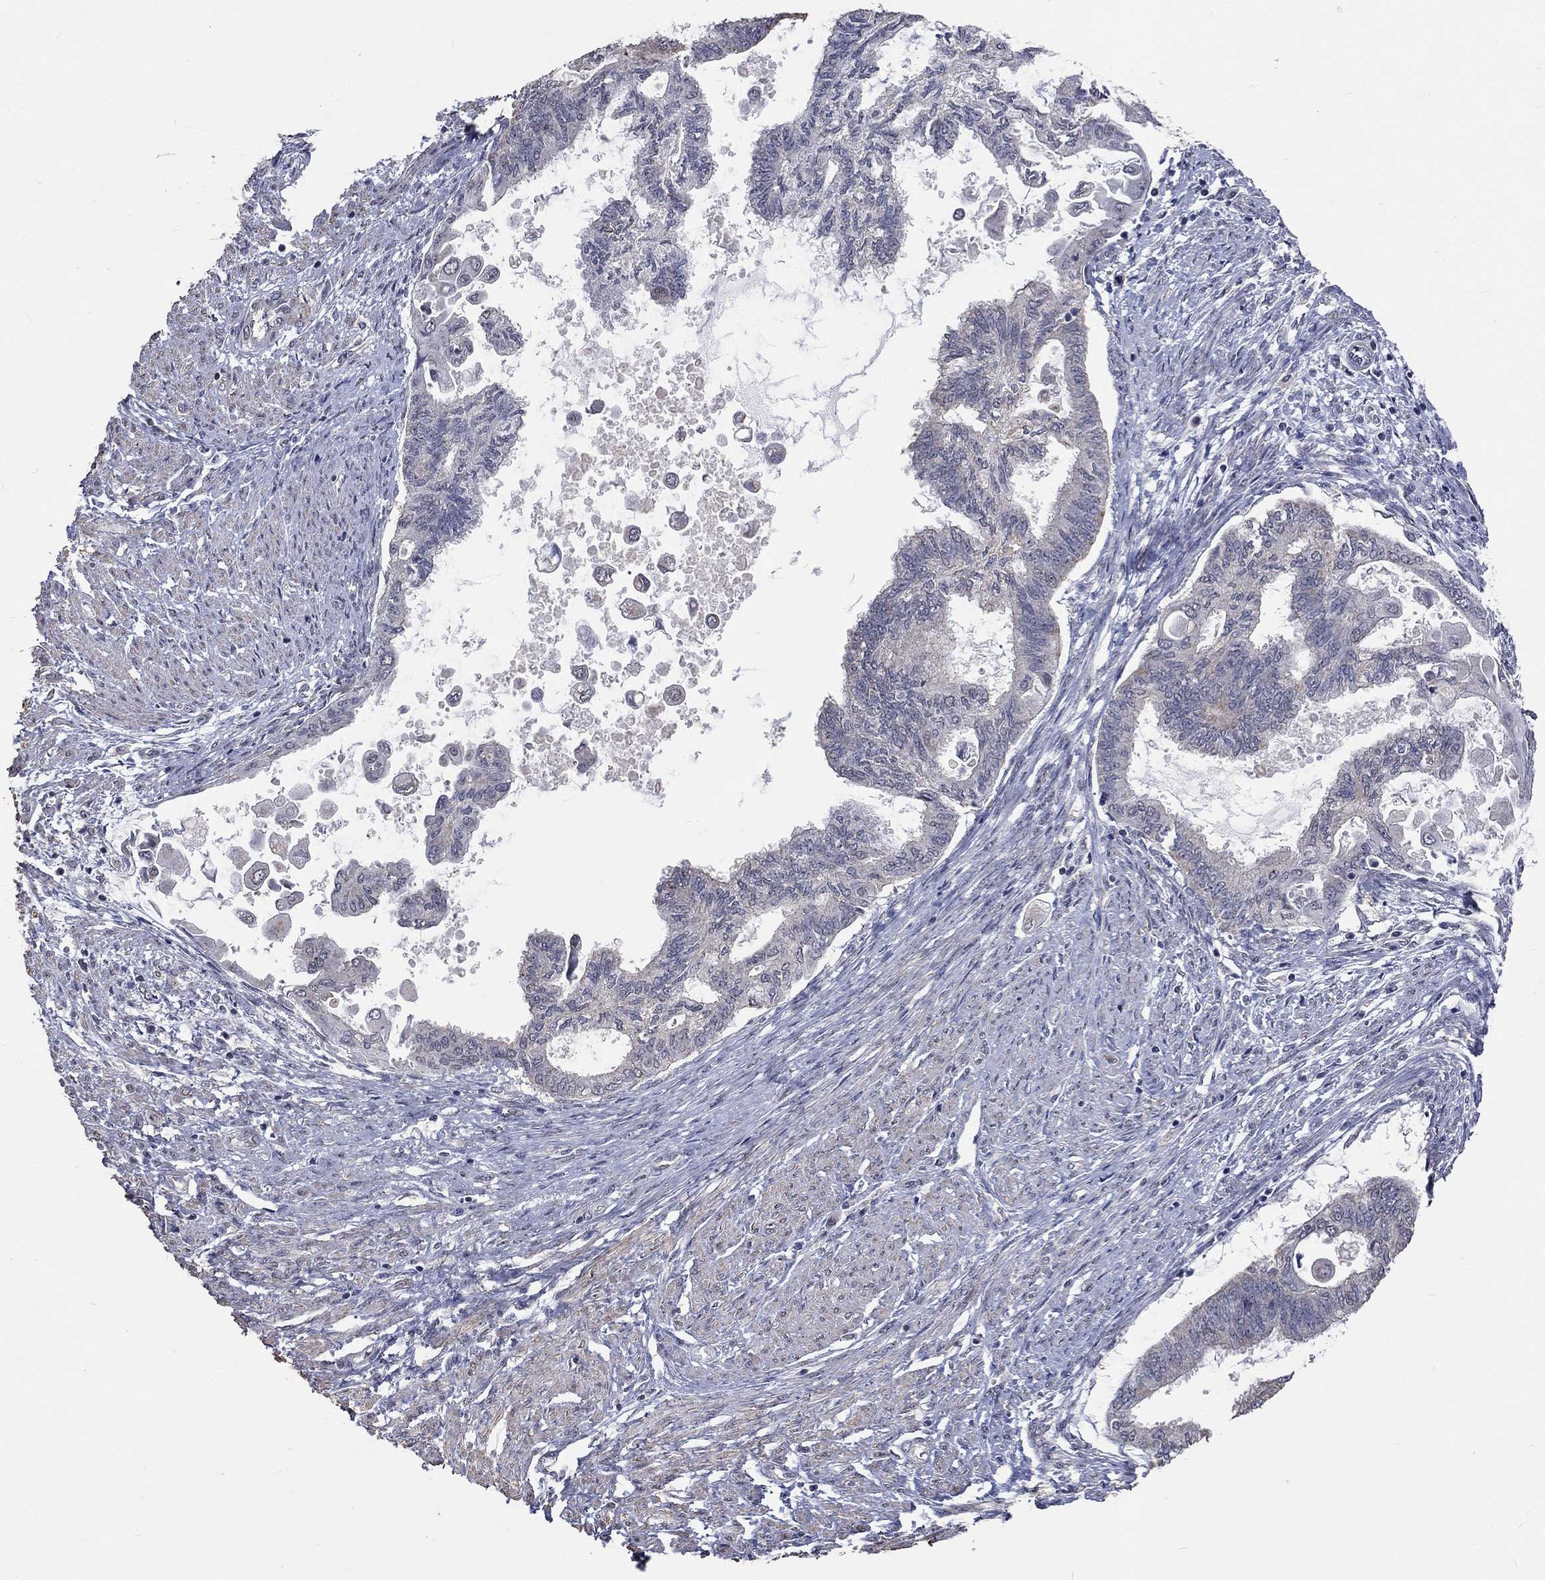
{"staining": {"intensity": "negative", "quantity": "none", "location": "none"}, "tissue": "endometrial cancer", "cell_type": "Tumor cells", "image_type": "cancer", "snomed": [{"axis": "morphology", "description": "Adenocarcinoma, NOS"}, {"axis": "topography", "description": "Endometrium"}], "caption": "Immunohistochemistry photomicrograph of neoplastic tissue: human endometrial cancer stained with DAB exhibits no significant protein positivity in tumor cells.", "gene": "SPATA33", "patient": {"sex": "female", "age": 86}}